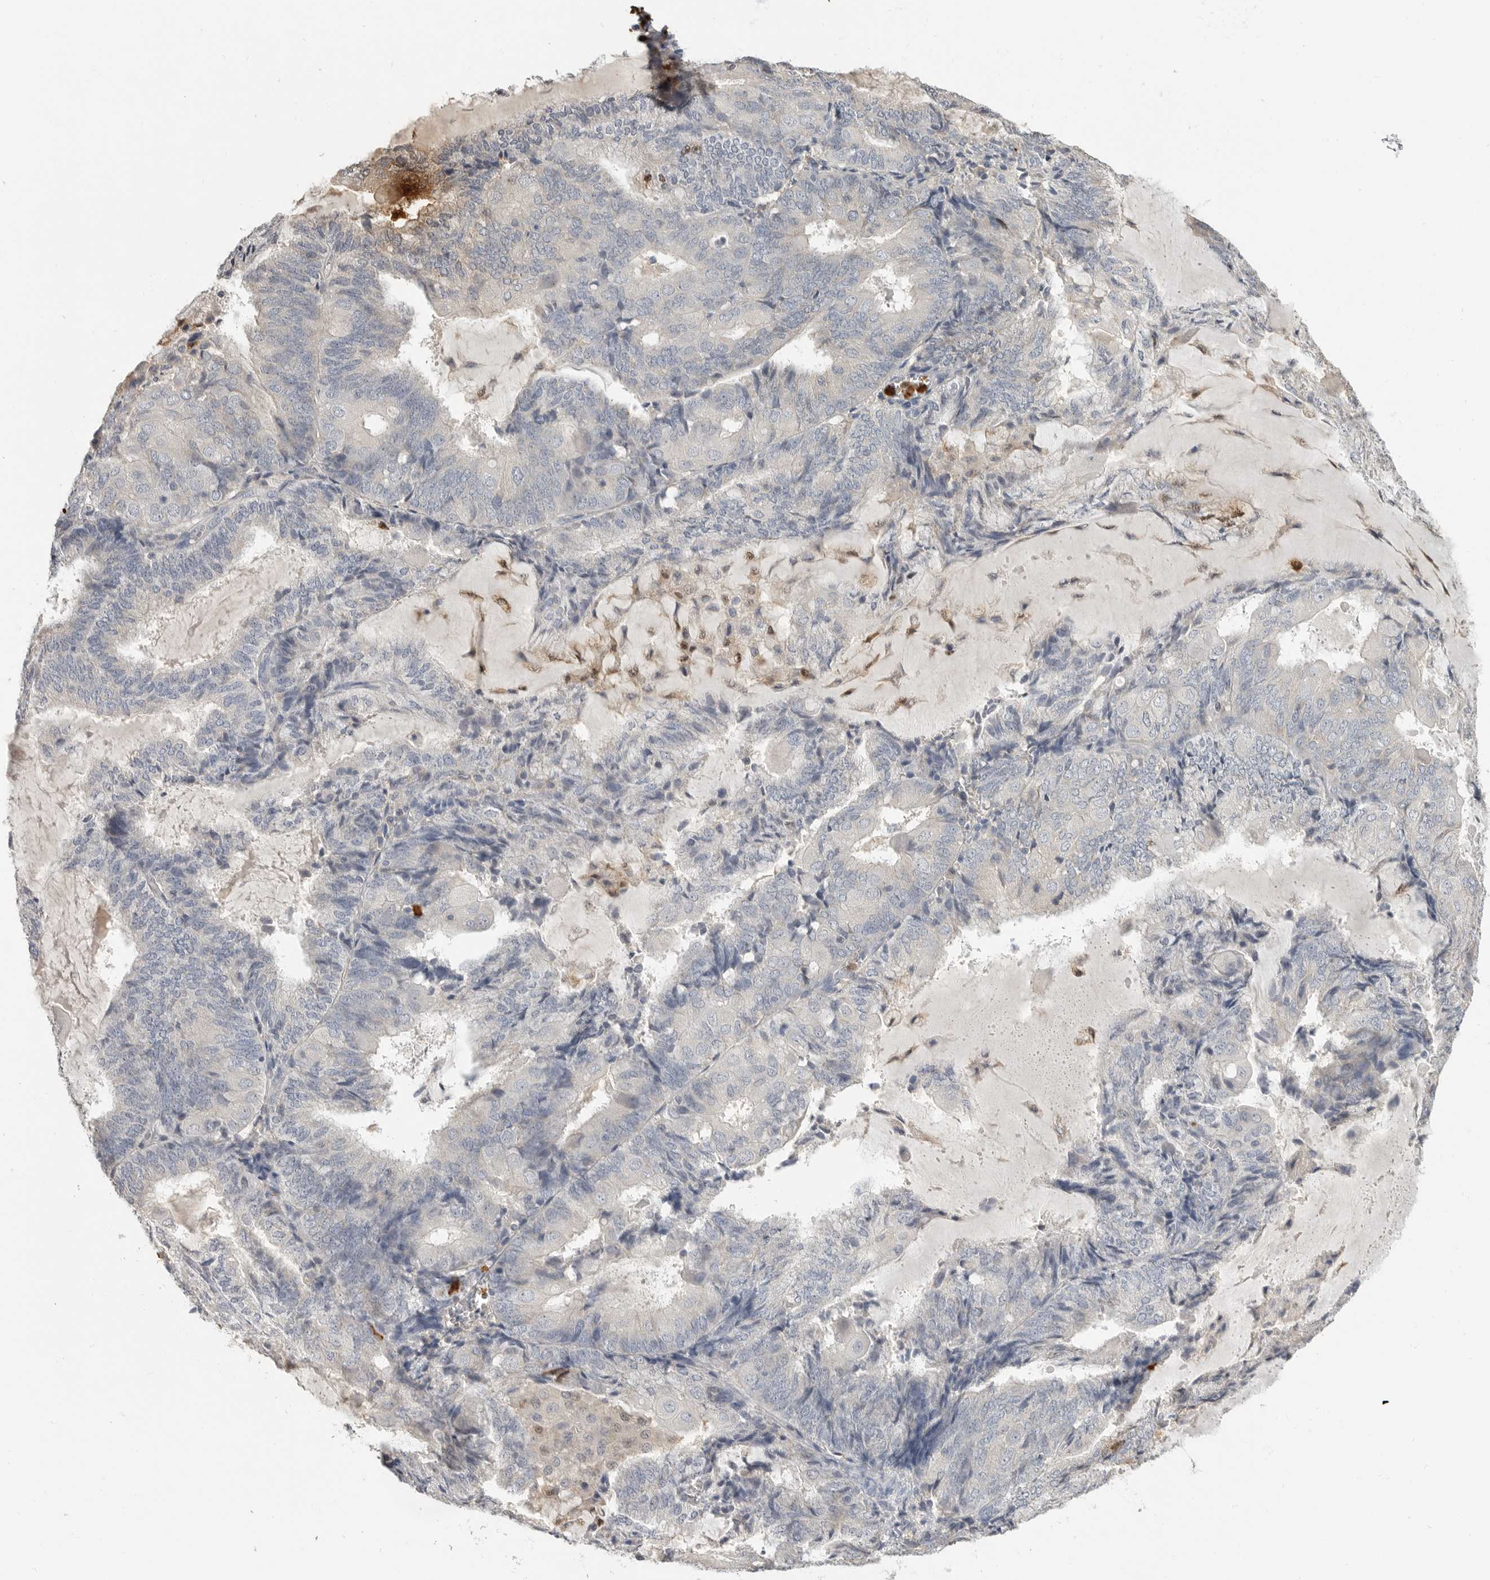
{"staining": {"intensity": "negative", "quantity": "none", "location": "none"}, "tissue": "endometrial cancer", "cell_type": "Tumor cells", "image_type": "cancer", "snomed": [{"axis": "morphology", "description": "Adenocarcinoma, NOS"}, {"axis": "topography", "description": "Endometrium"}], "caption": "Tumor cells are negative for brown protein staining in adenocarcinoma (endometrial).", "gene": "LTBR", "patient": {"sex": "female", "age": 81}}